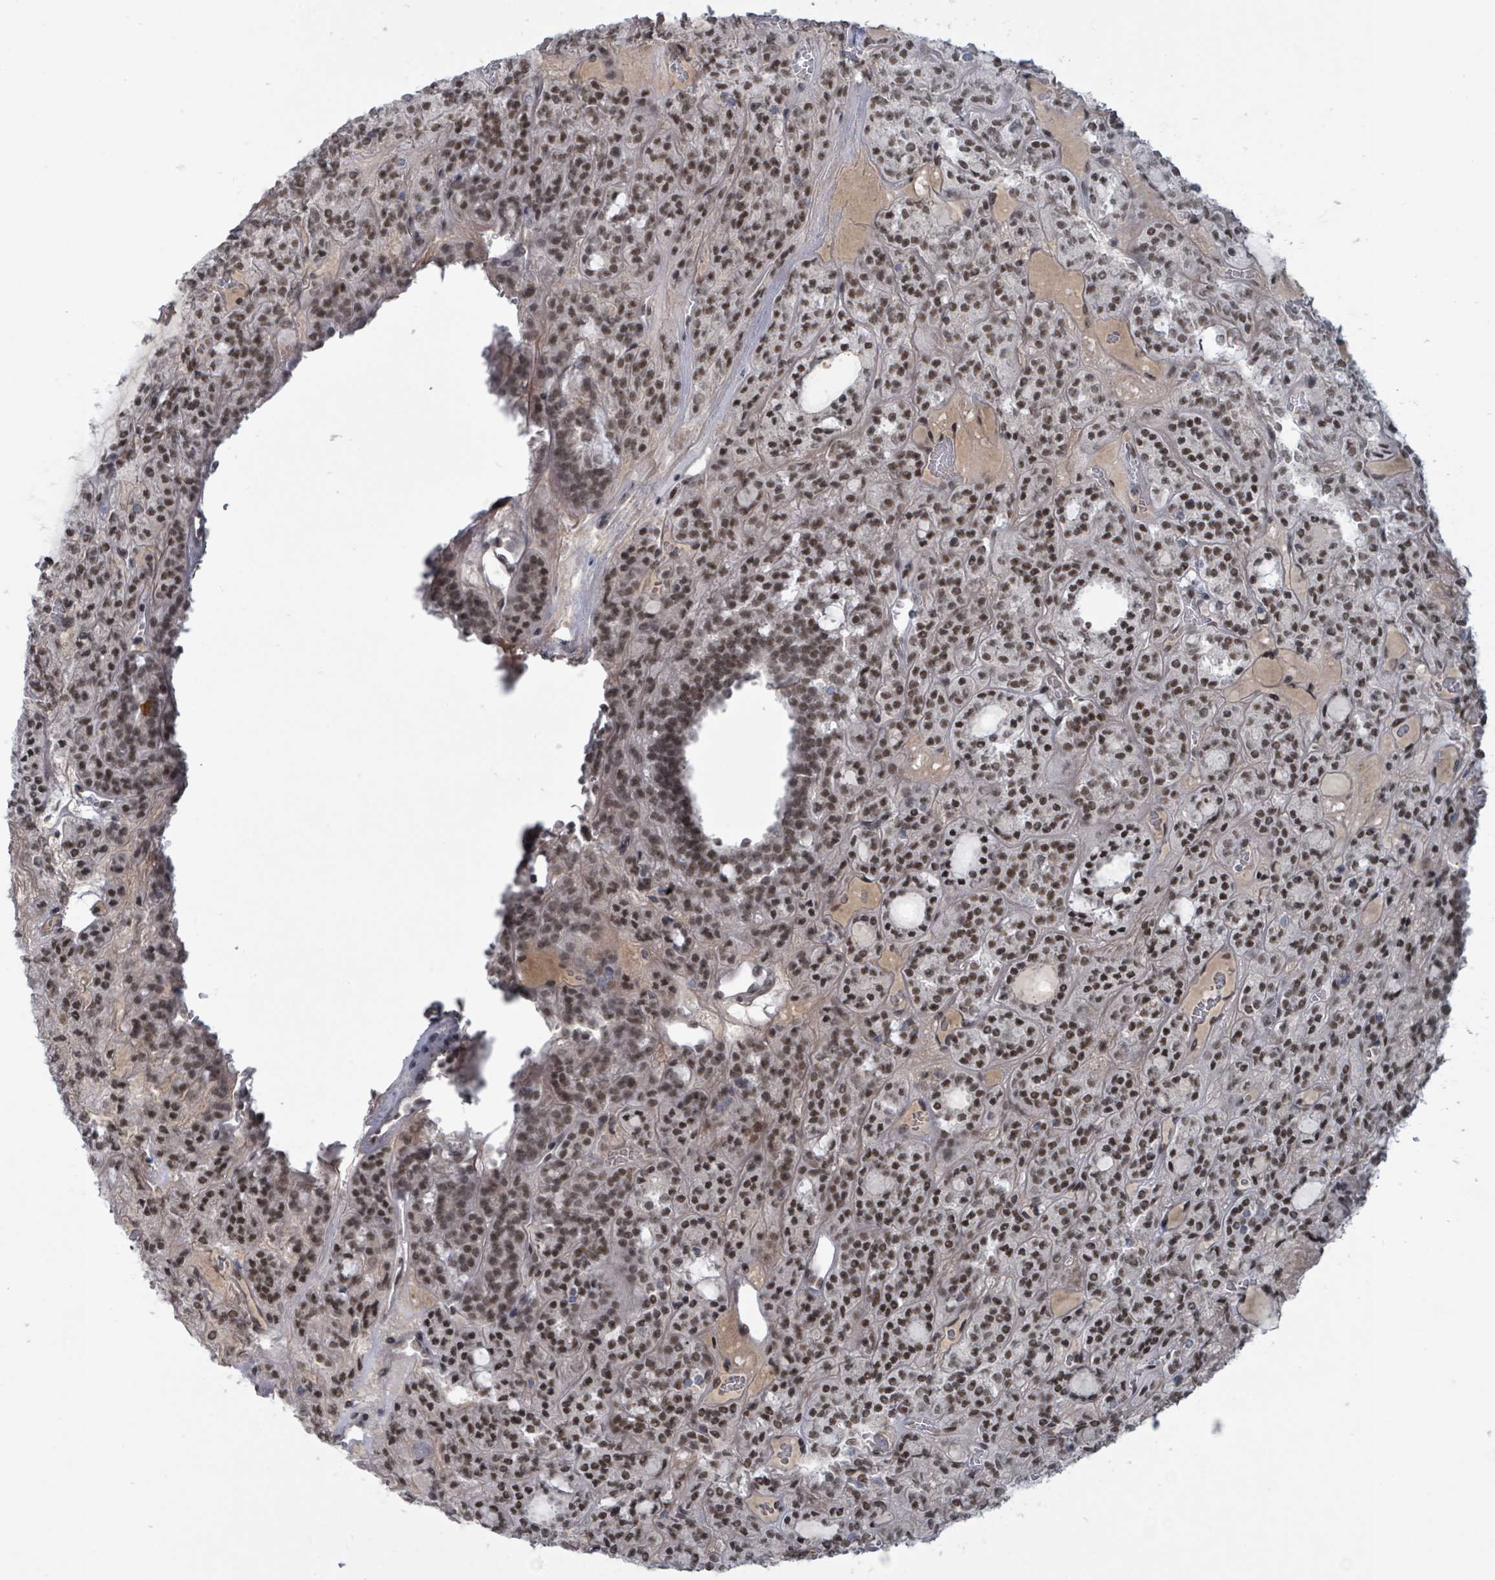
{"staining": {"intensity": "moderate", "quantity": ">75%", "location": "nuclear"}, "tissue": "thyroid cancer", "cell_type": "Tumor cells", "image_type": "cancer", "snomed": [{"axis": "morphology", "description": "Follicular adenoma carcinoma, NOS"}, {"axis": "topography", "description": "Thyroid gland"}], "caption": "Thyroid cancer (follicular adenoma carcinoma) stained with a protein marker reveals moderate staining in tumor cells.", "gene": "BANP", "patient": {"sex": "female", "age": 63}}